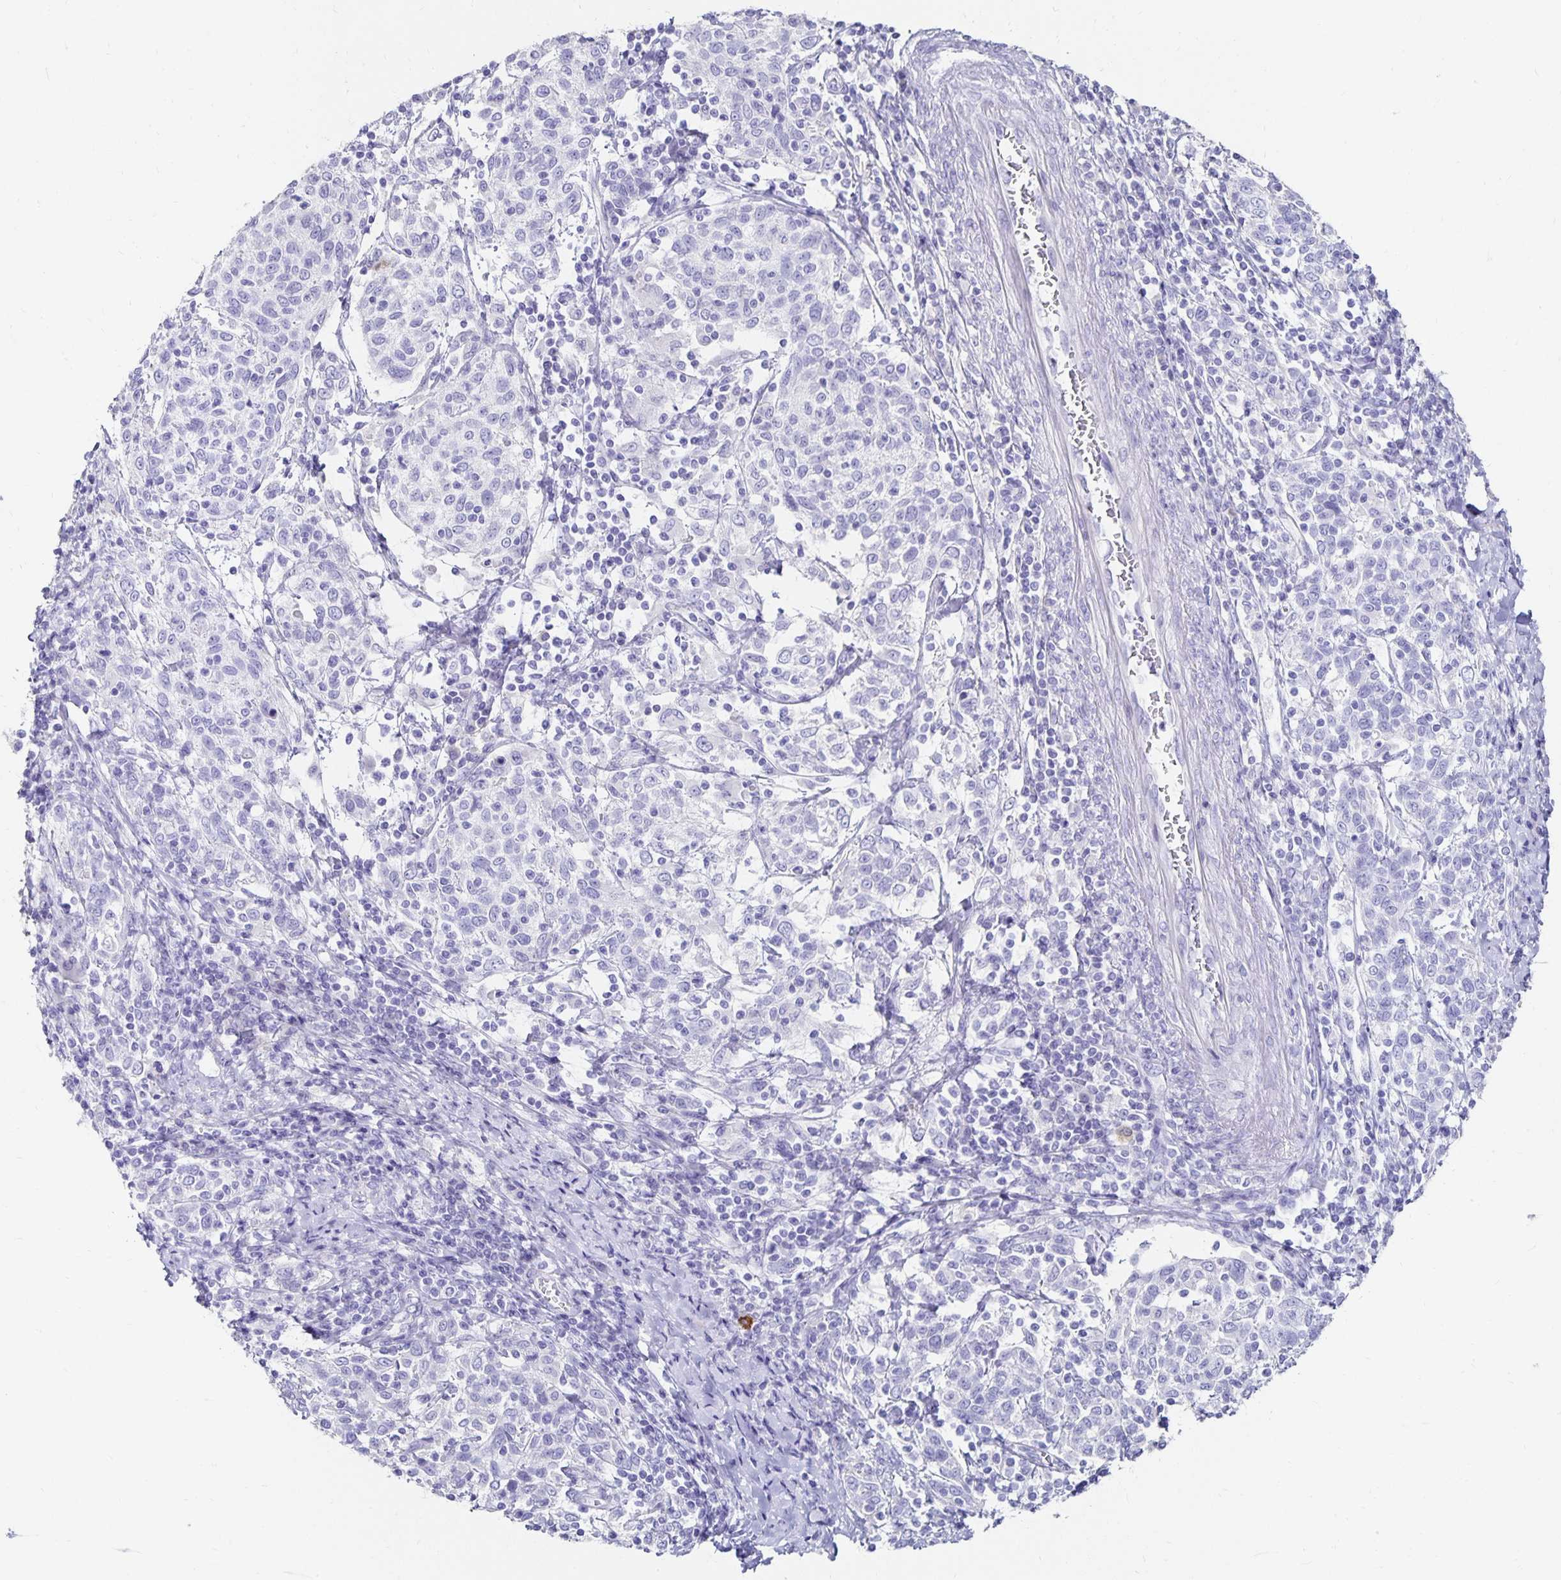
{"staining": {"intensity": "negative", "quantity": "none", "location": "none"}, "tissue": "cervical cancer", "cell_type": "Tumor cells", "image_type": "cancer", "snomed": [{"axis": "morphology", "description": "Squamous cell carcinoma, NOS"}, {"axis": "topography", "description": "Cervix"}], "caption": "This is an immunohistochemistry (IHC) photomicrograph of squamous cell carcinoma (cervical). There is no staining in tumor cells.", "gene": "DYNLT4", "patient": {"sex": "female", "age": 61}}